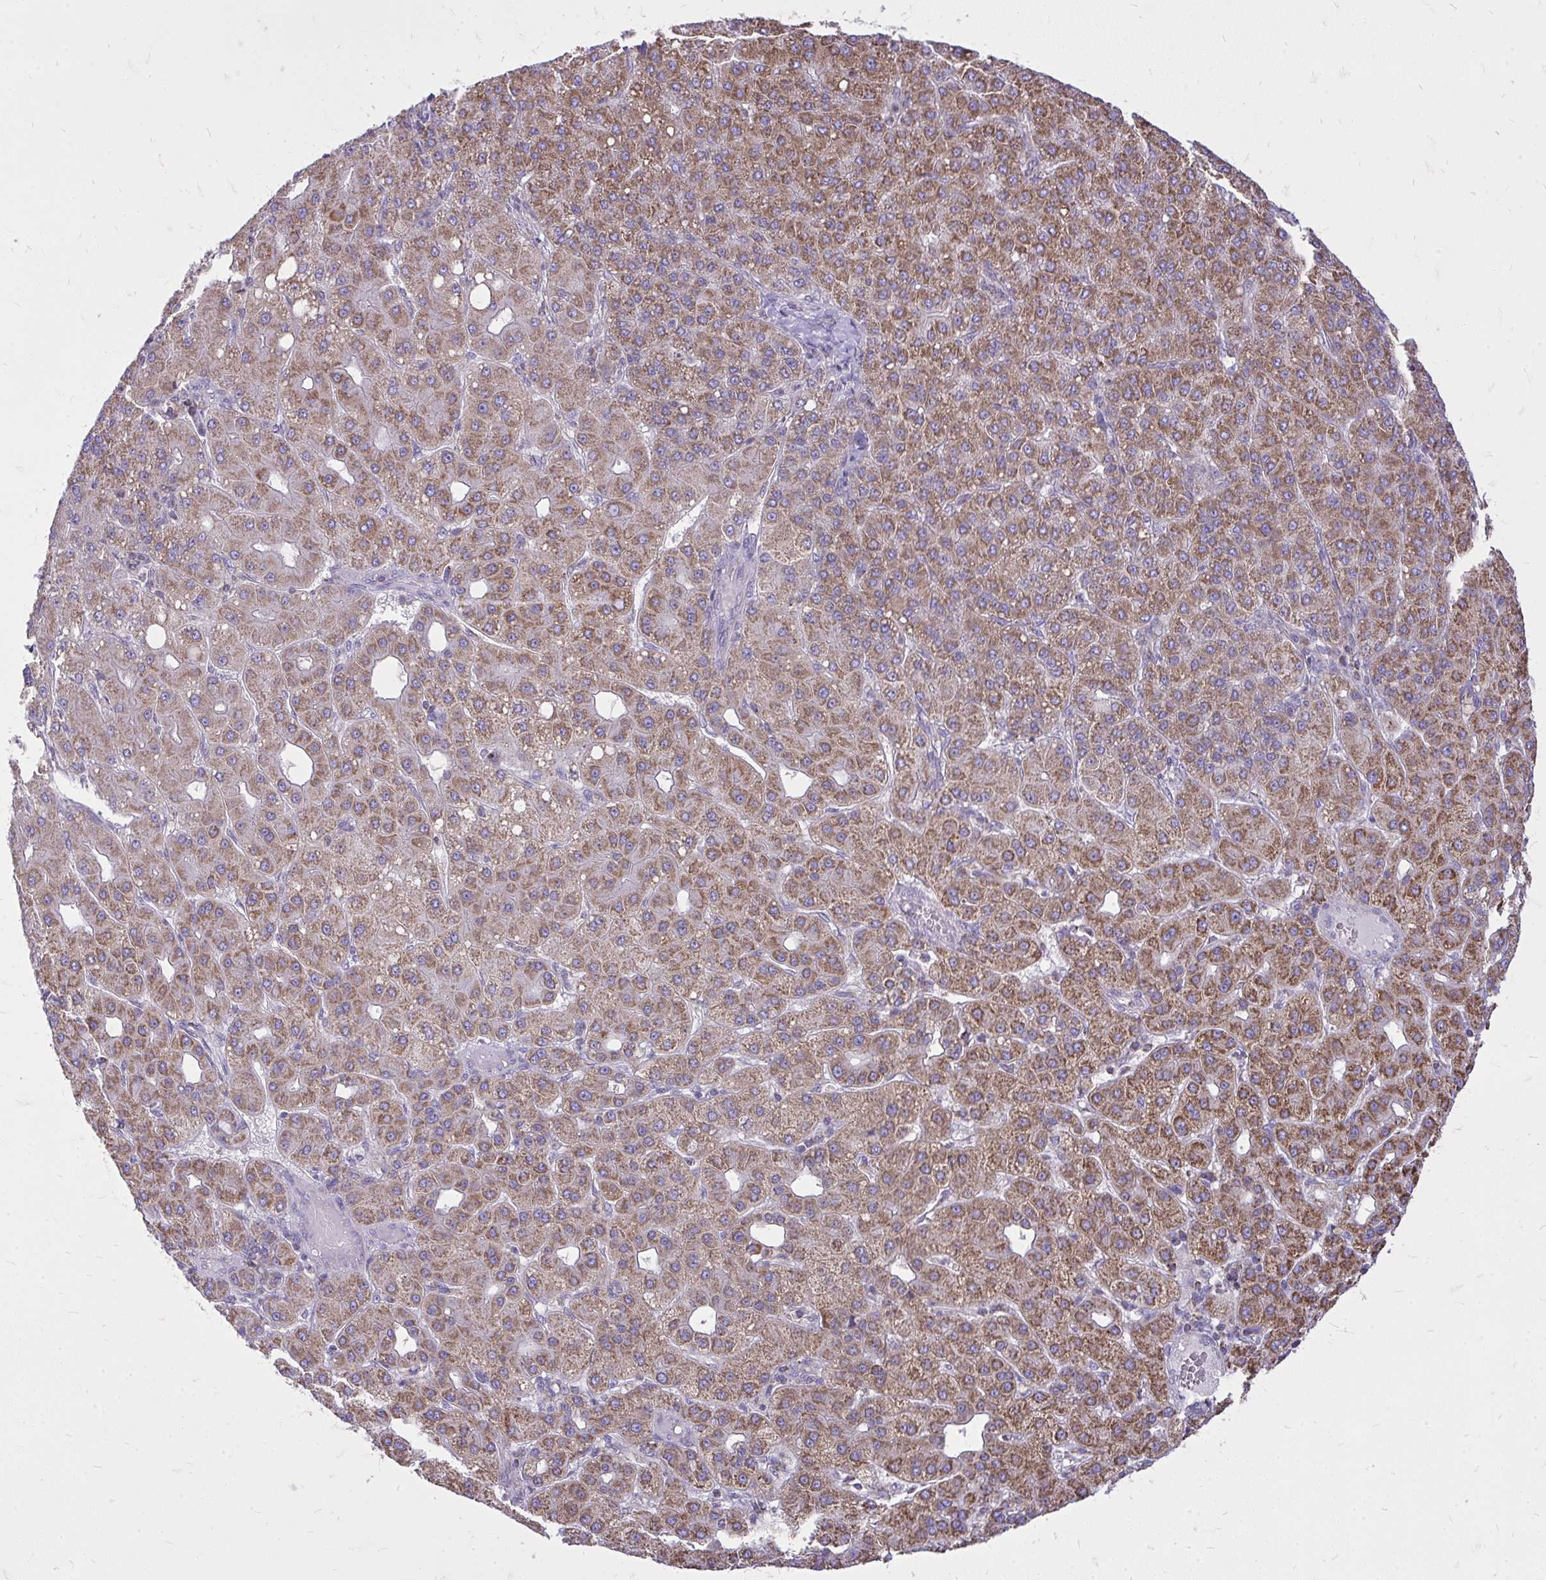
{"staining": {"intensity": "moderate", "quantity": ">75%", "location": "cytoplasmic/membranous"}, "tissue": "liver cancer", "cell_type": "Tumor cells", "image_type": "cancer", "snomed": [{"axis": "morphology", "description": "Carcinoma, Hepatocellular, NOS"}, {"axis": "topography", "description": "Liver"}], "caption": "A high-resolution image shows immunohistochemistry (IHC) staining of liver cancer, which displays moderate cytoplasmic/membranous staining in approximately >75% of tumor cells.", "gene": "SPTBN2", "patient": {"sex": "male", "age": 65}}